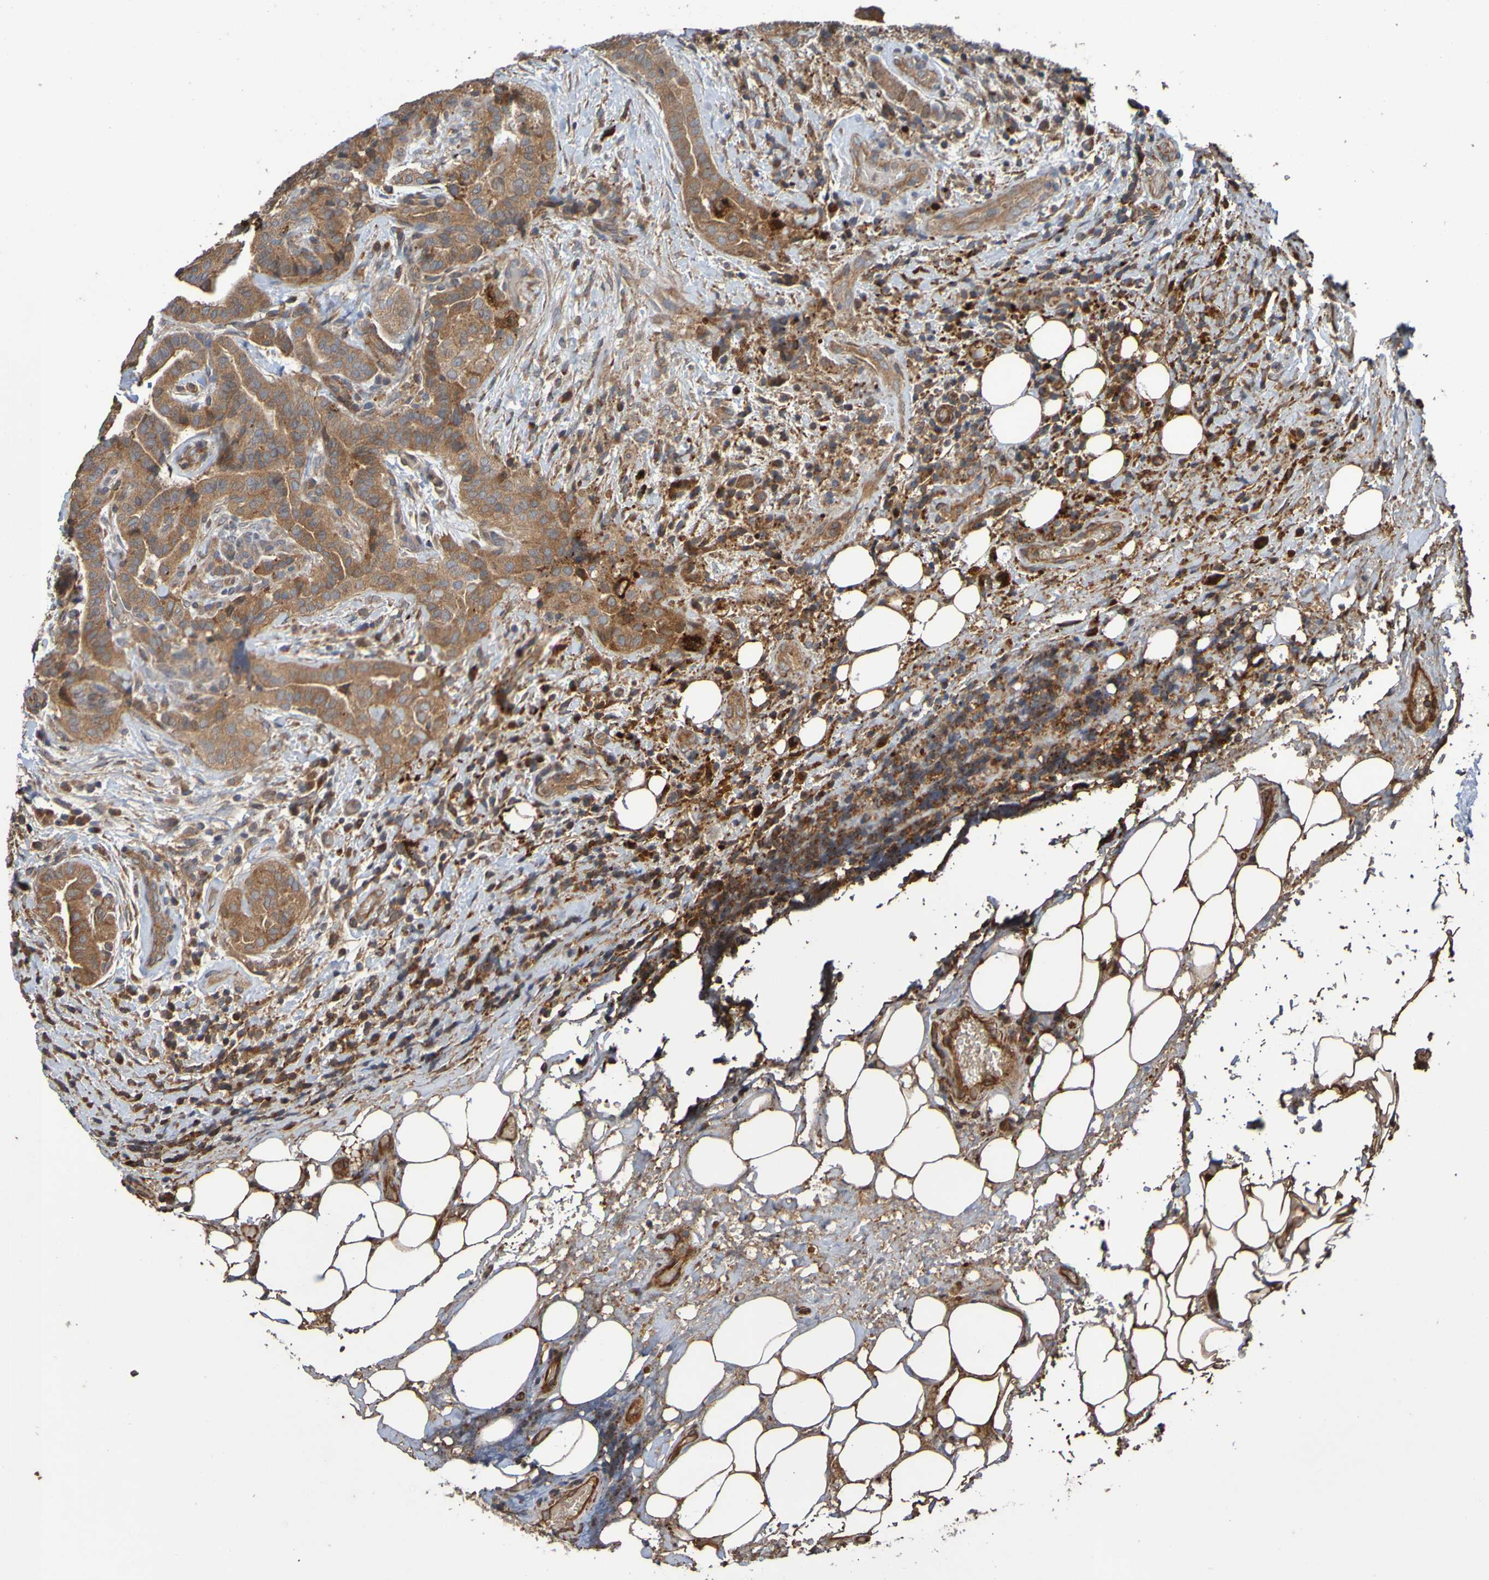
{"staining": {"intensity": "moderate", "quantity": ">75%", "location": "cytoplasmic/membranous"}, "tissue": "thyroid cancer", "cell_type": "Tumor cells", "image_type": "cancer", "snomed": [{"axis": "morphology", "description": "Papillary adenocarcinoma, NOS"}, {"axis": "topography", "description": "Thyroid gland"}], "caption": "Human papillary adenocarcinoma (thyroid) stained with a protein marker exhibits moderate staining in tumor cells.", "gene": "UCN", "patient": {"sex": "male", "age": 77}}